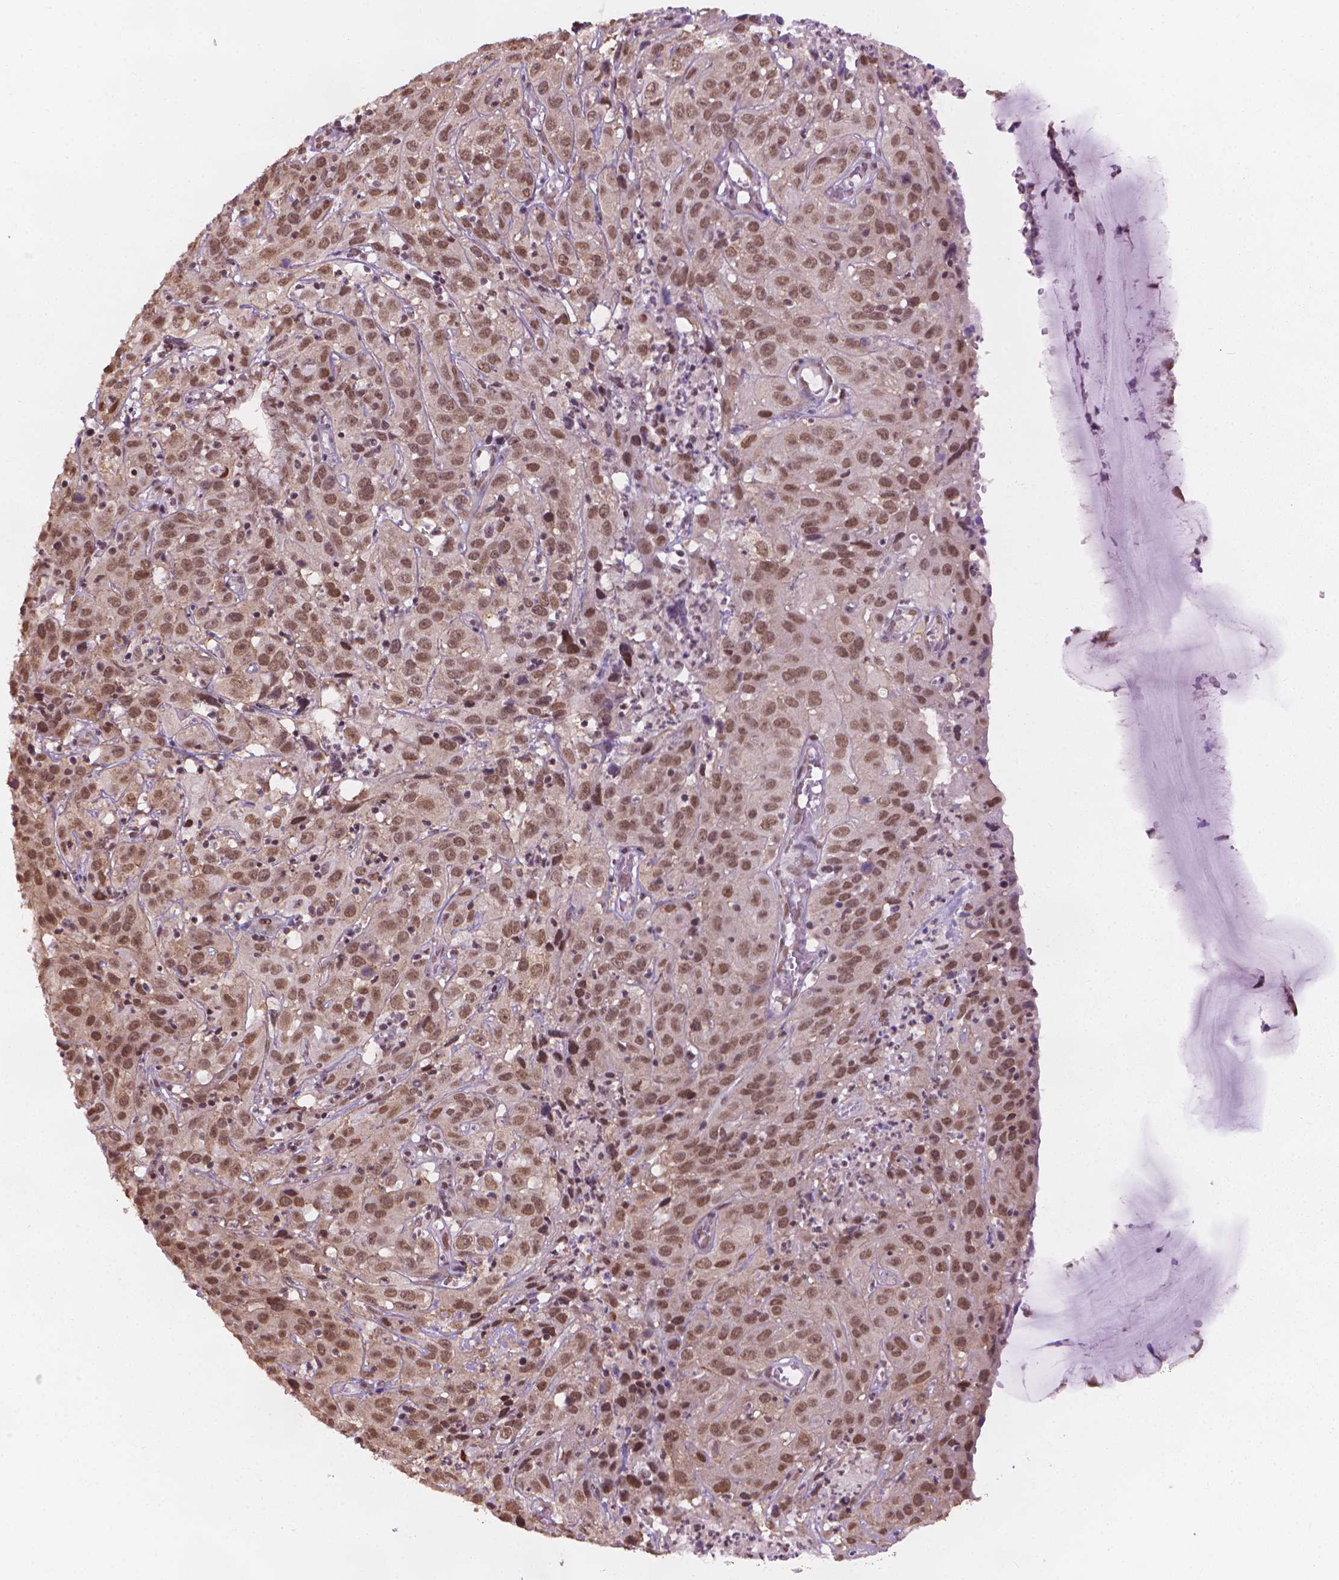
{"staining": {"intensity": "moderate", "quantity": ">75%", "location": "nuclear"}, "tissue": "cervical cancer", "cell_type": "Tumor cells", "image_type": "cancer", "snomed": [{"axis": "morphology", "description": "Squamous cell carcinoma, NOS"}, {"axis": "topography", "description": "Cervix"}], "caption": "Human cervical cancer stained for a protein (brown) reveals moderate nuclear positive positivity in about >75% of tumor cells.", "gene": "HOXD4", "patient": {"sex": "female", "age": 32}}